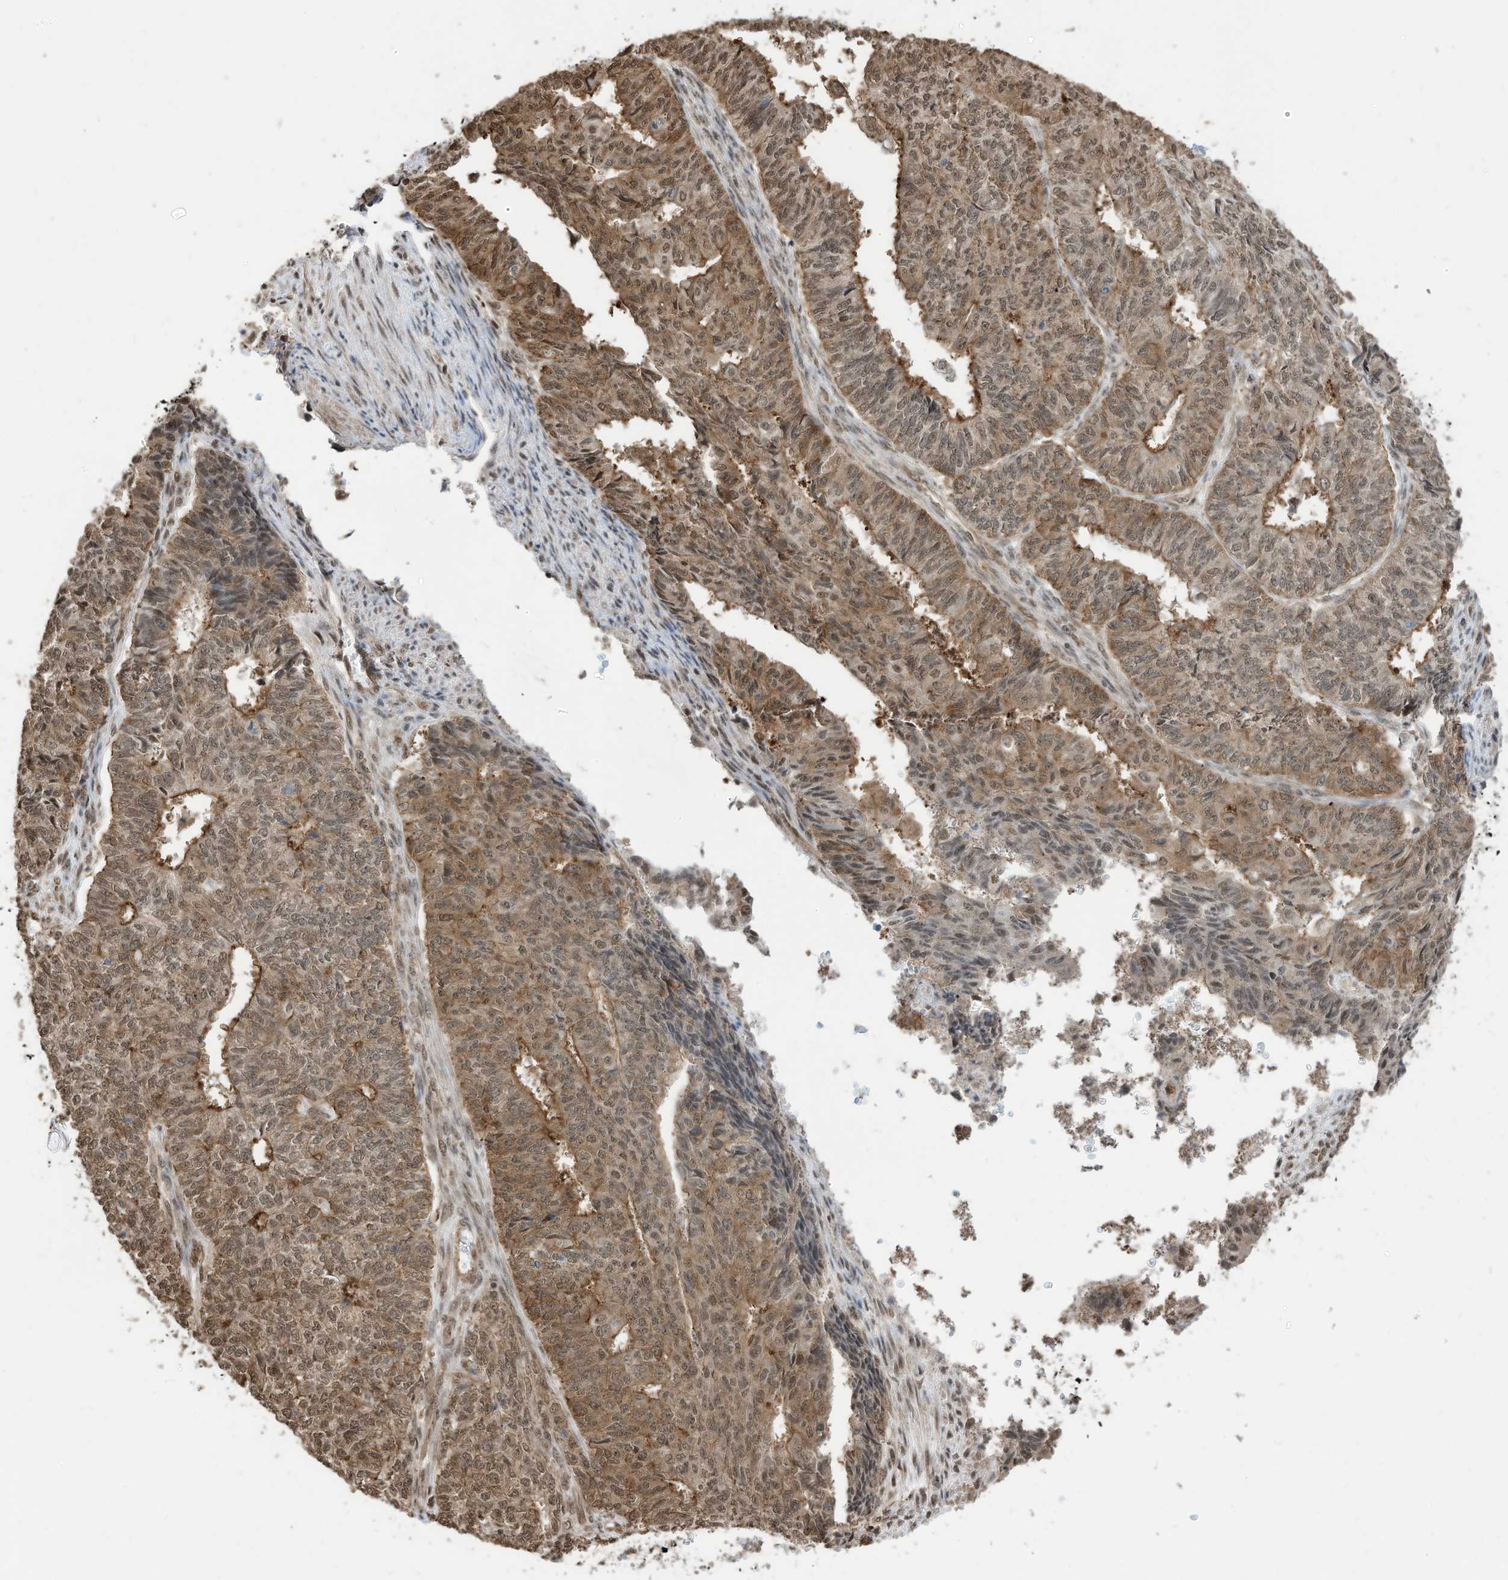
{"staining": {"intensity": "moderate", "quantity": ">75%", "location": "cytoplasmic/membranous,nuclear"}, "tissue": "endometrial cancer", "cell_type": "Tumor cells", "image_type": "cancer", "snomed": [{"axis": "morphology", "description": "Adenocarcinoma, NOS"}, {"axis": "topography", "description": "Endometrium"}], "caption": "Moderate cytoplasmic/membranous and nuclear protein positivity is seen in about >75% of tumor cells in endometrial cancer (adenocarcinoma). (Brightfield microscopy of DAB IHC at high magnification).", "gene": "ZNF195", "patient": {"sex": "female", "age": 32}}